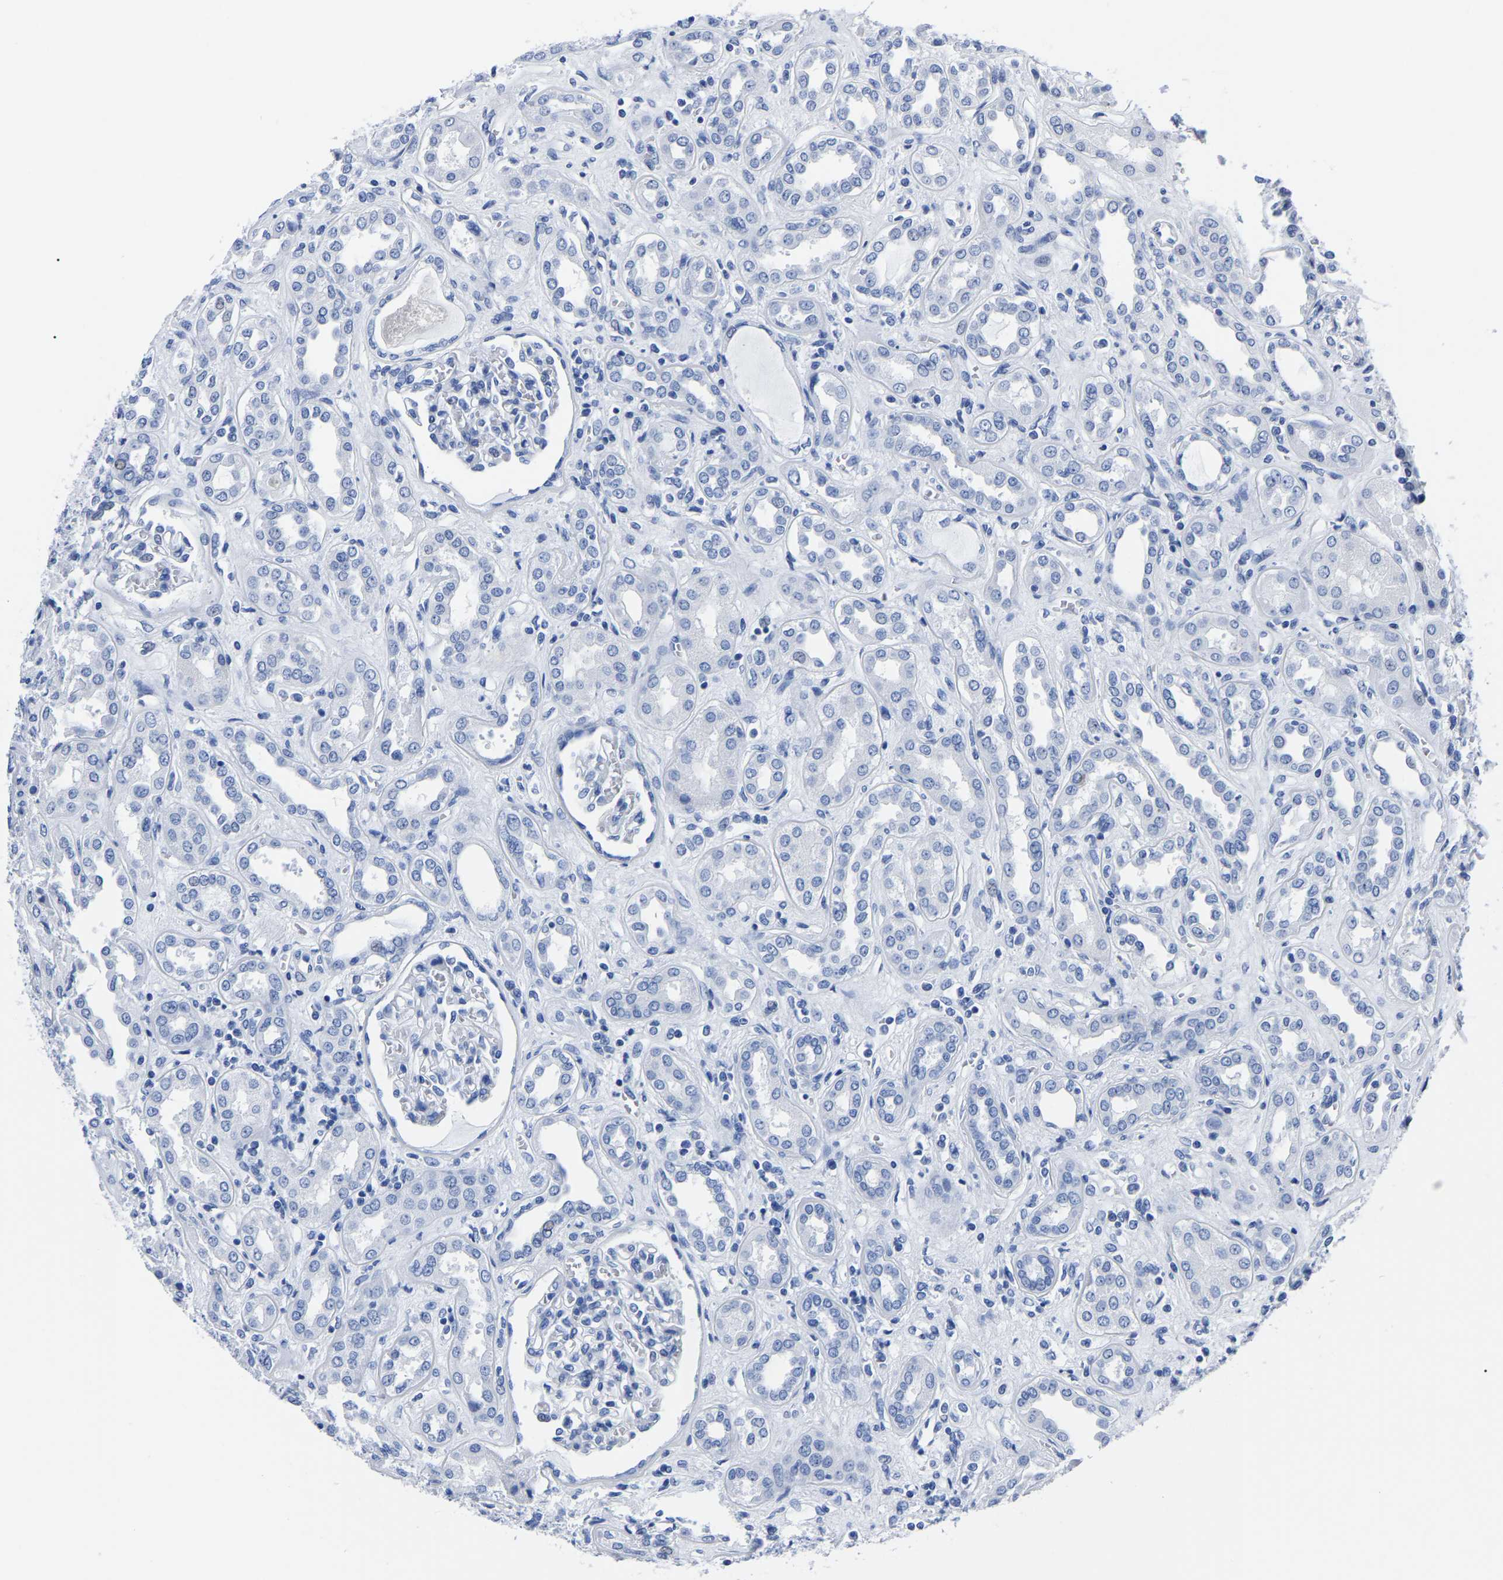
{"staining": {"intensity": "negative", "quantity": "none", "location": "none"}, "tissue": "kidney", "cell_type": "Cells in glomeruli", "image_type": "normal", "snomed": [{"axis": "morphology", "description": "Normal tissue, NOS"}, {"axis": "topography", "description": "Kidney"}], "caption": "A photomicrograph of kidney stained for a protein shows no brown staining in cells in glomeruli. (Immunohistochemistry, brightfield microscopy, high magnification).", "gene": "IMPG2", "patient": {"sex": "male", "age": 59}}